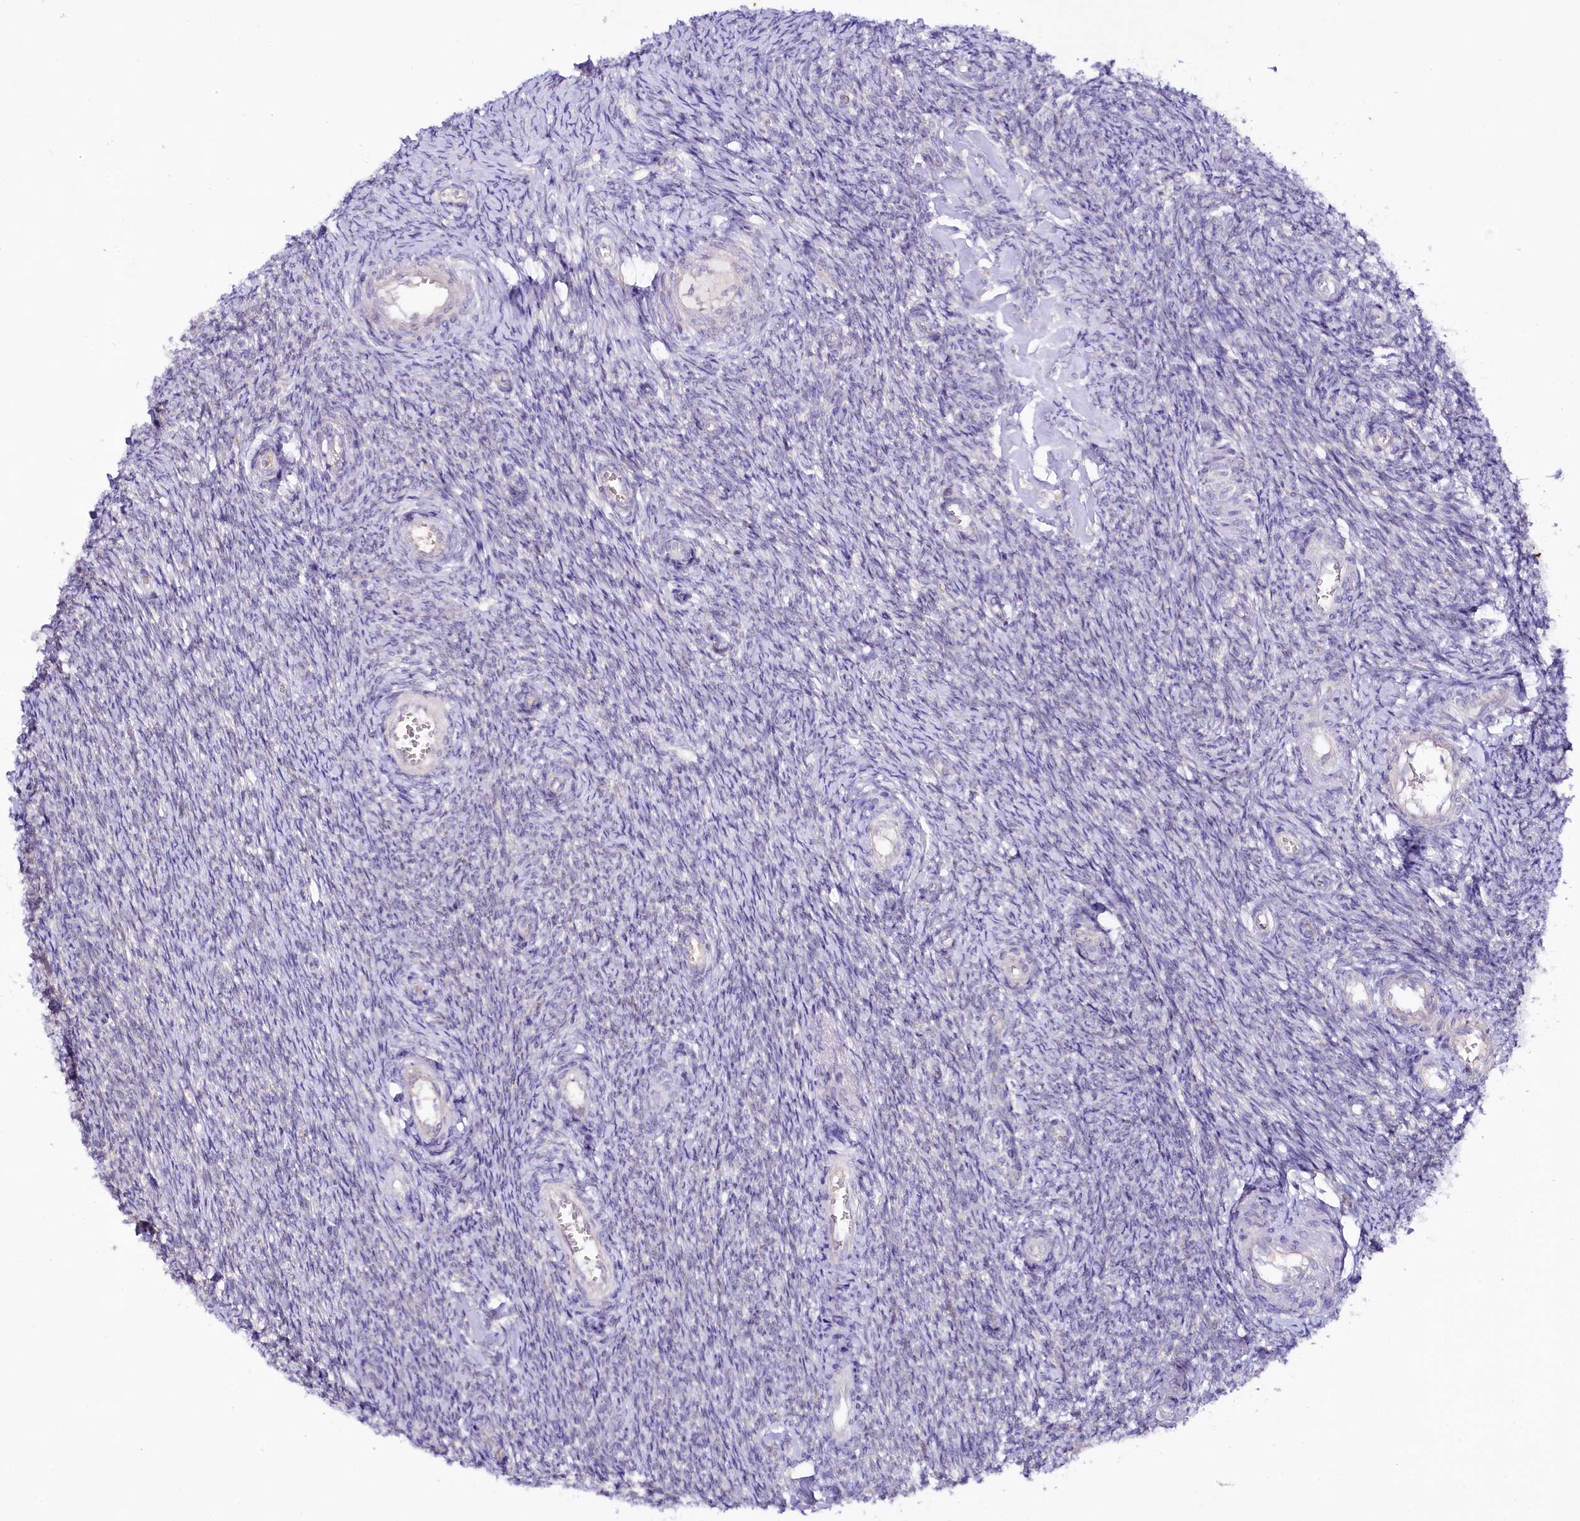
{"staining": {"intensity": "negative", "quantity": "none", "location": "none"}, "tissue": "ovary", "cell_type": "Ovarian stroma cells", "image_type": "normal", "snomed": [{"axis": "morphology", "description": "Normal tissue, NOS"}, {"axis": "topography", "description": "Ovary"}], "caption": "Immunohistochemistry (IHC) of unremarkable human ovary reveals no staining in ovarian stroma cells. (Stains: DAB IHC with hematoxylin counter stain, Microscopy: brightfield microscopy at high magnification).", "gene": "CEP295", "patient": {"sex": "female", "age": 44}}